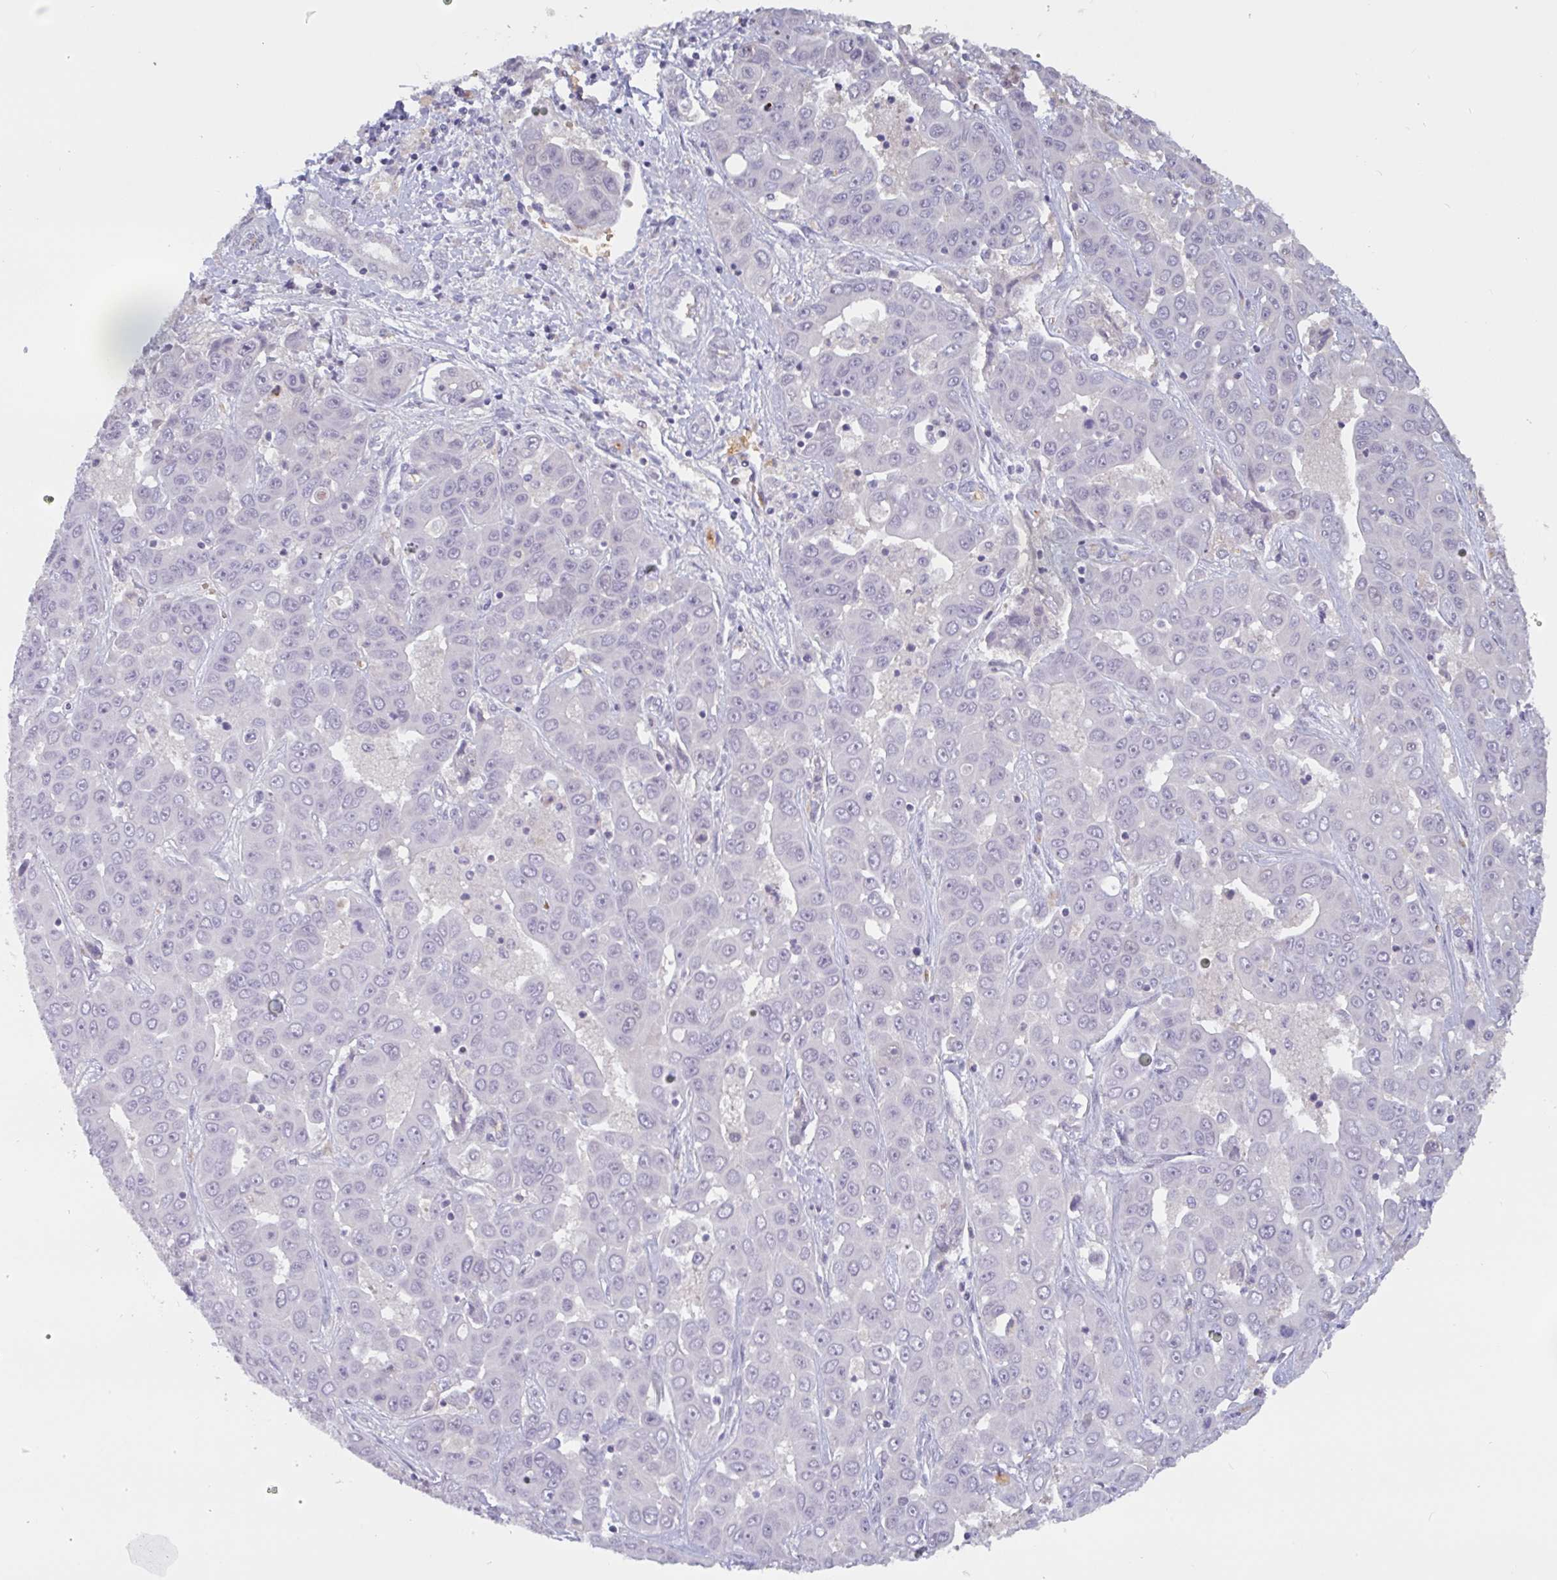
{"staining": {"intensity": "negative", "quantity": "none", "location": "none"}, "tissue": "liver cancer", "cell_type": "Tumor cells", "image_type": "cancer", "snomed": [{"axis": "morphology", "description": "Cholangiocarcinoma"}, {"axis": "topography", "description": "Liver"}], "caption": "IHC micrograph of neoplastic tissue: liver cancer stained with DAB (3,3'-diaminobenzidine) displays no significant protein positivity in tumor cells.", "gene": "RHAG", "patient": {"sex": "female", "age": 52}}